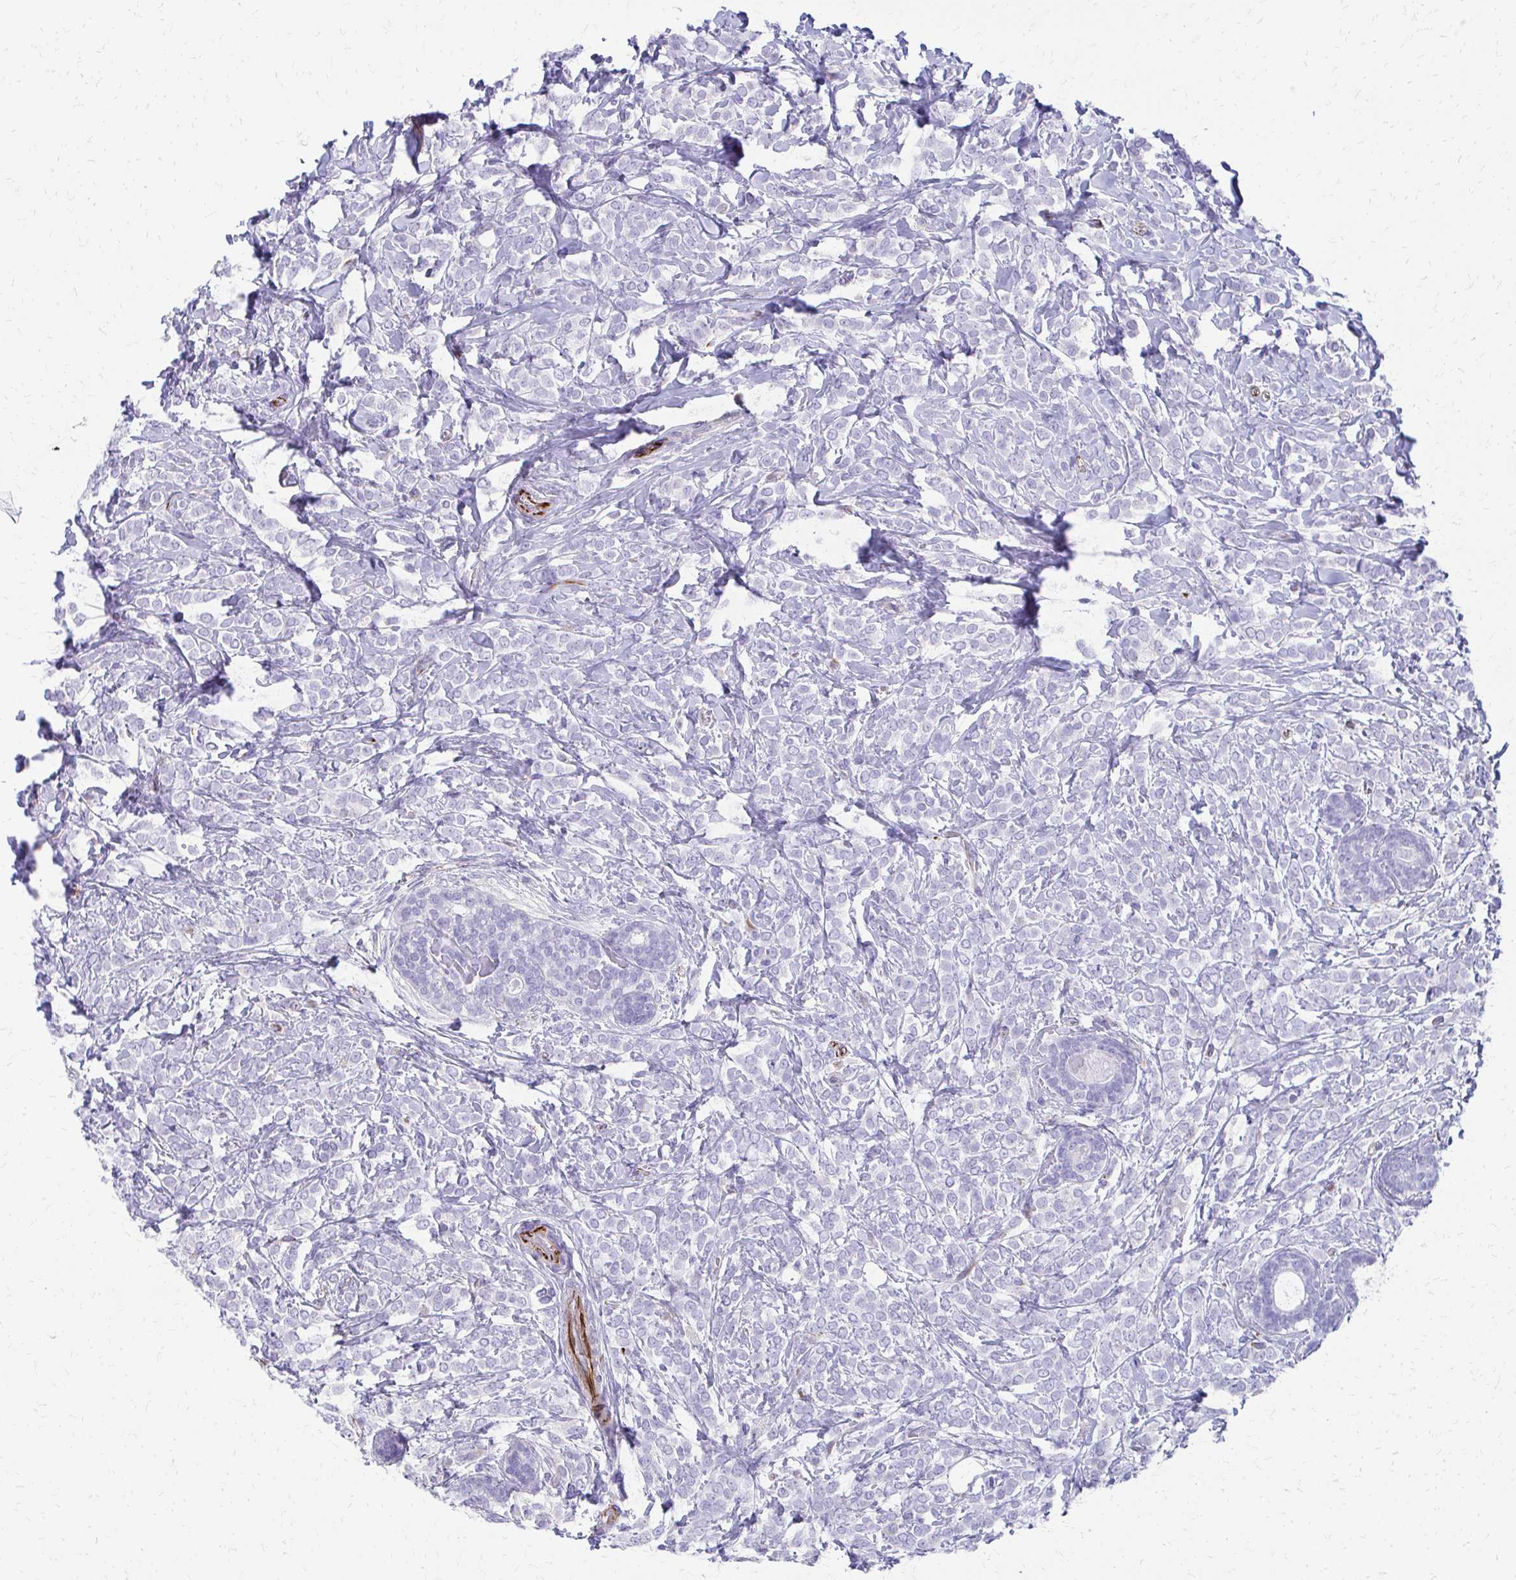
{"staining": {"intensity": "negative", "quantity": "none", "location": "none"}, "tissue": "breast cancer", "cell_type": "Tumor cells", "image_type": "cancer", "snomed": [{"axis": "morphology", "description": "Lobular carcinoma"}, {"axis": "topography", "description": "Breast"}], "caption": "The immunohistochemistry (IHC) image has no significant expression in tumor cells of lobular carcinoma (breast) tissue. (DAB IHC, high magnification).", "gene": "TRIM6", "patient": {"sex": "female", "age": 49}}